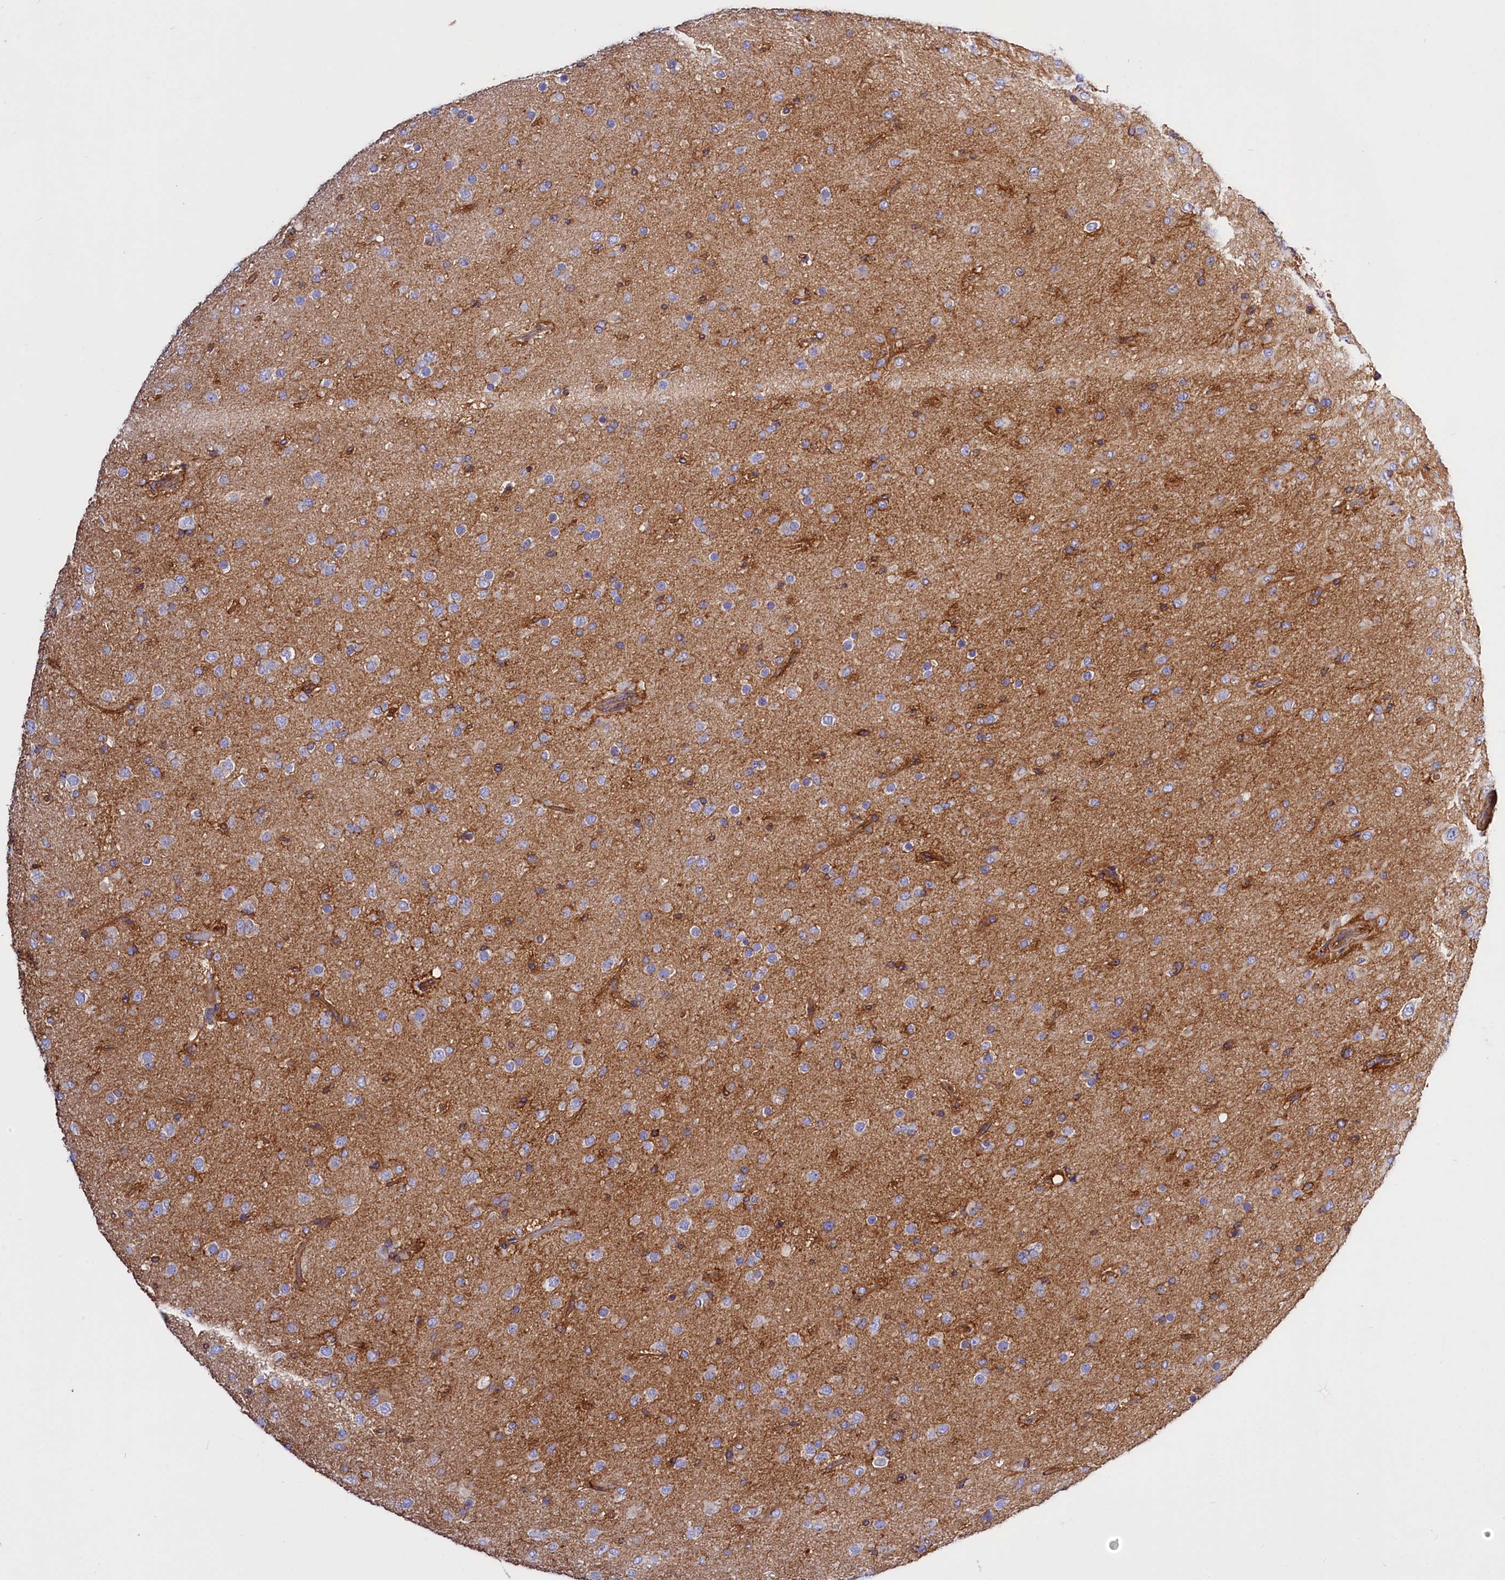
{"staining": {"intensity": "negative", "quantity": "none", "location": "none"}, "tissue": "glioma", "cell_type": "Tumor cells", "image_type": "cancer", "snomed": [{"axis": "morphology", "description": "Glioma, malignant, Low grade"}, {"axis": "topography", "description": "Brain"}], "caption": "The photomicrograph displays no significant expression in tumor cells of low-grade glioma (malignant).", "gene": "ANO6", "patient": {"sex": "male", "age": 65}}